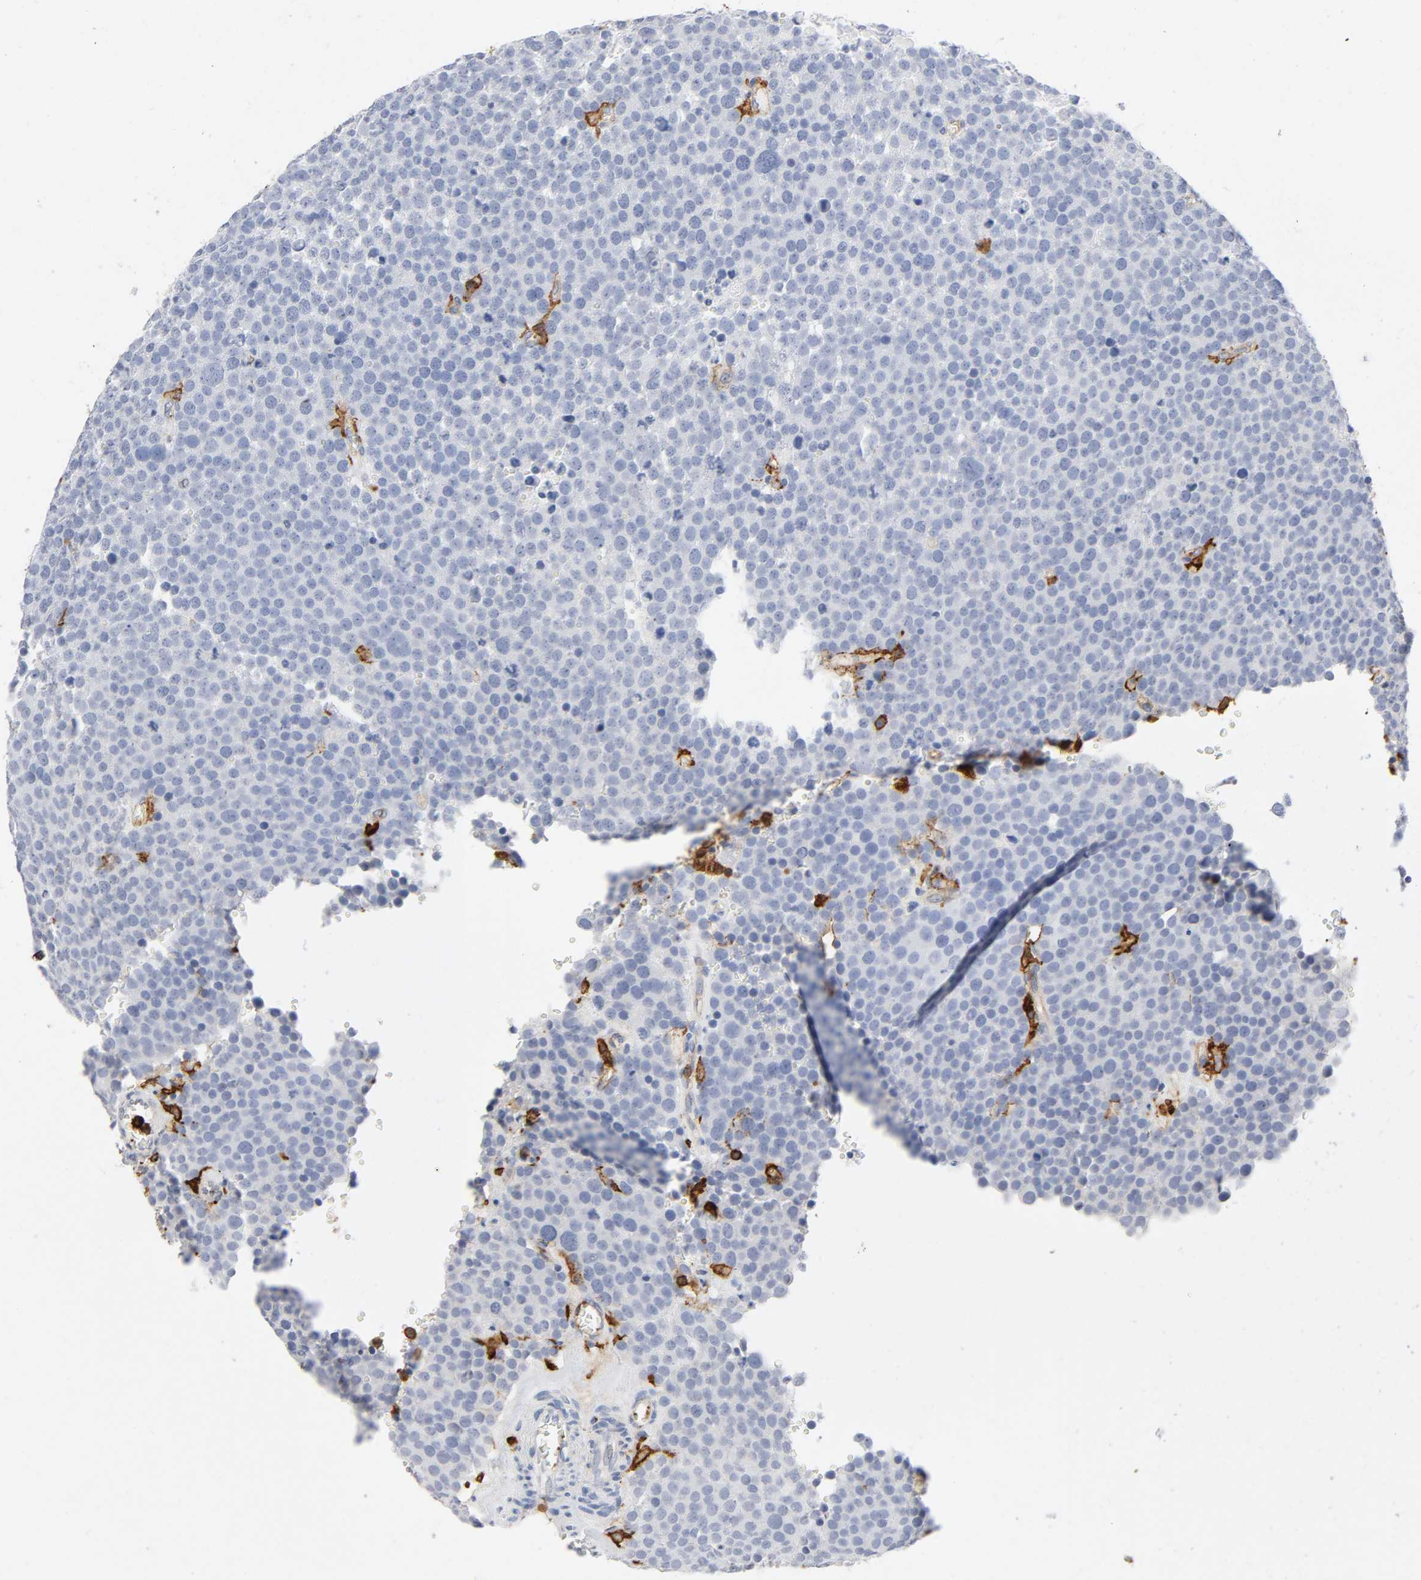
{"staining": {"intensity": "negative", "quantity": "none", "location": "none"}, "tissue": "testis cancer", "cell_type": "Tumor cells", "image_type": "cancer", "snomed": [{"axis": "morphology", "description": "Seminoma, NOS"}, {"axis": "topography", "description": "Testis"}], "caption": "The image reveals no significant expression in tumor cells of testis seminoma.", "gene": "LYN", "patient": {"sex": "male", "age": 71}}